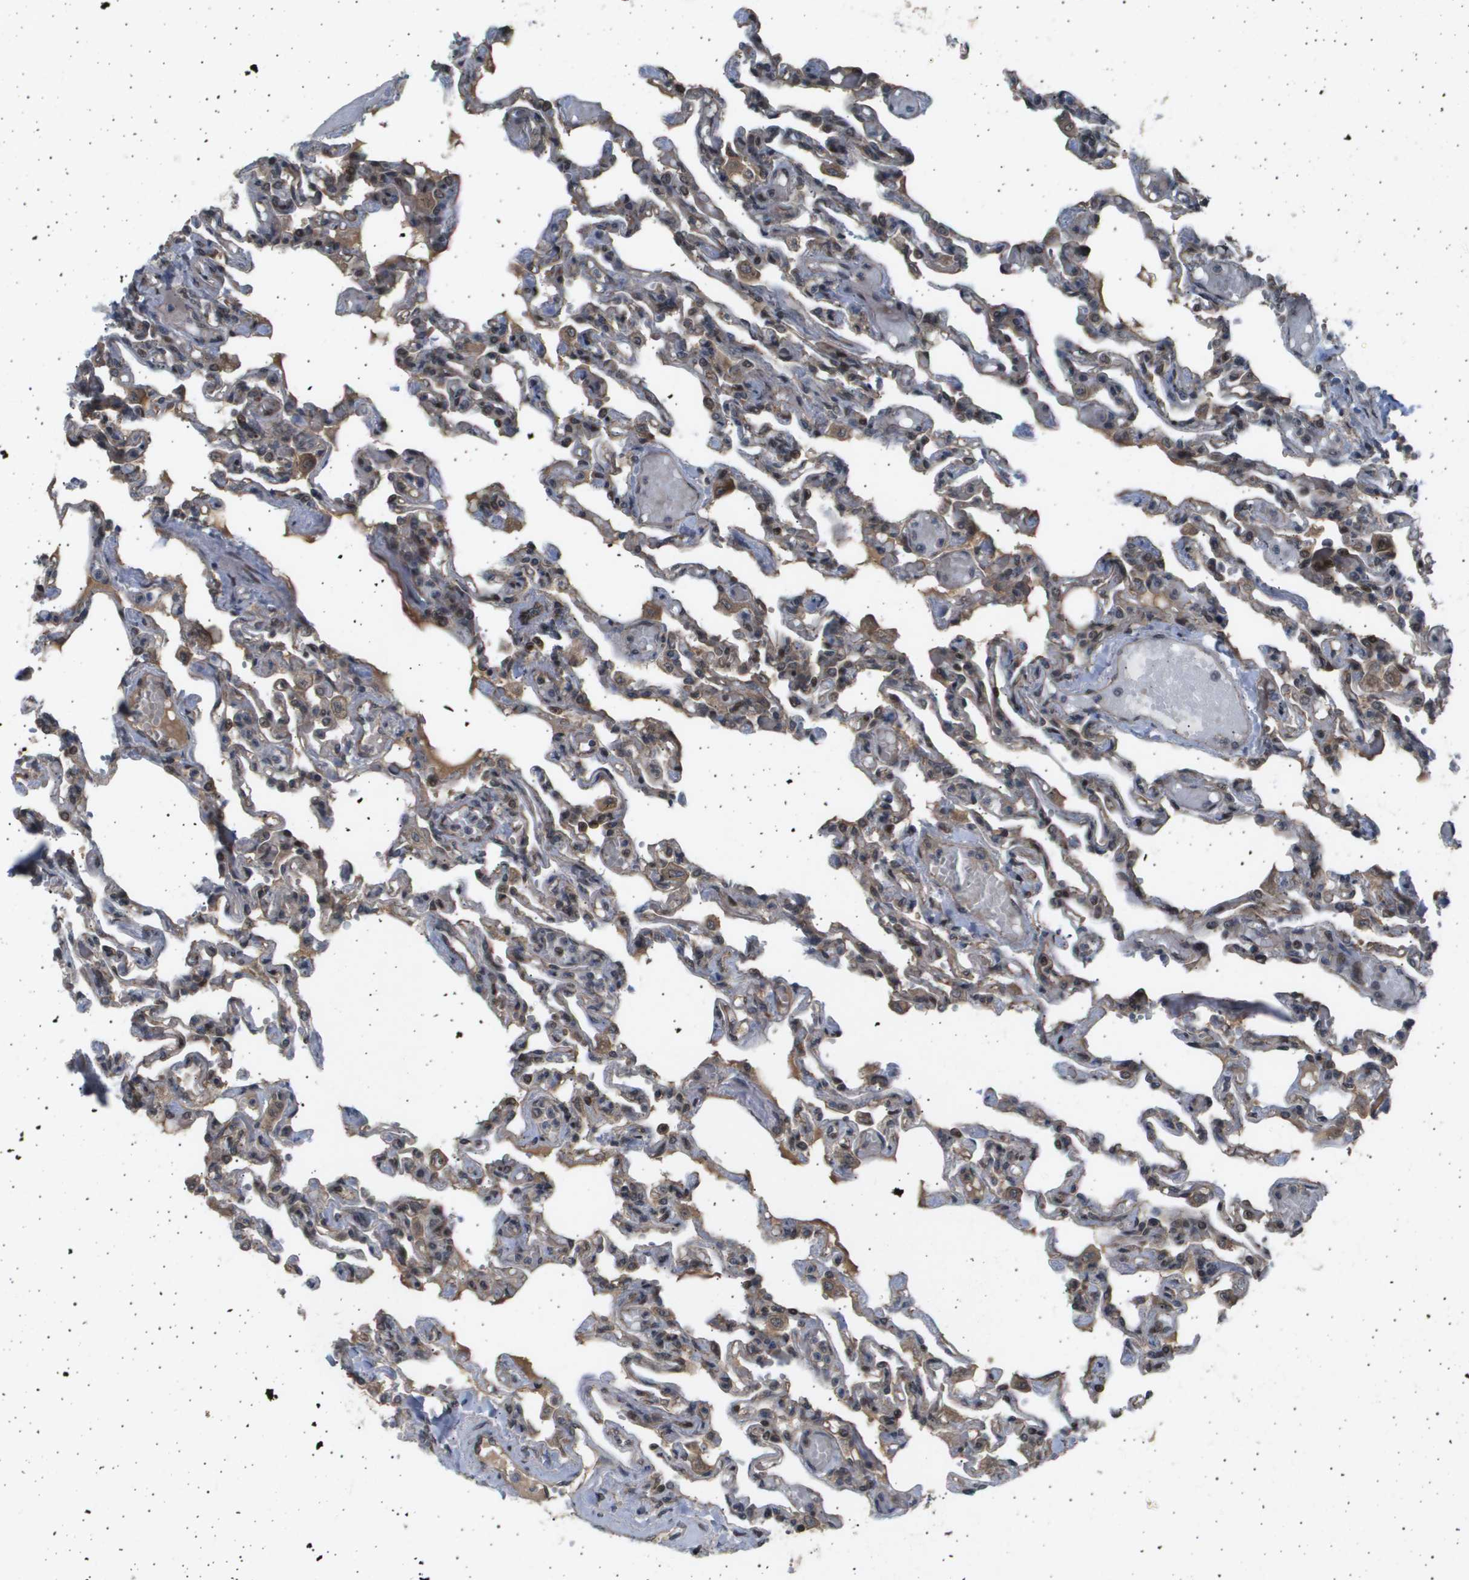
{"staining": {"intensity": "moderate", "quantity": "<25%", "location": "cytoplasmic/membranous"}, "tissue": "lung", "cell_type": "Alveolar cells", "image_type": "normal", "snomed": [{"axis": "morphology", "description": "Normal tissue, NOS"}, {"axis": "topography", "description": "Lung"}], "caption": "Protein staining of benign lung demonstrates moderate cytoplasmic/membranous expression in approximately <25% of alveolar cells.", "gene": "TNRC6A", "patient": {"sex": "male", "age": 21}}